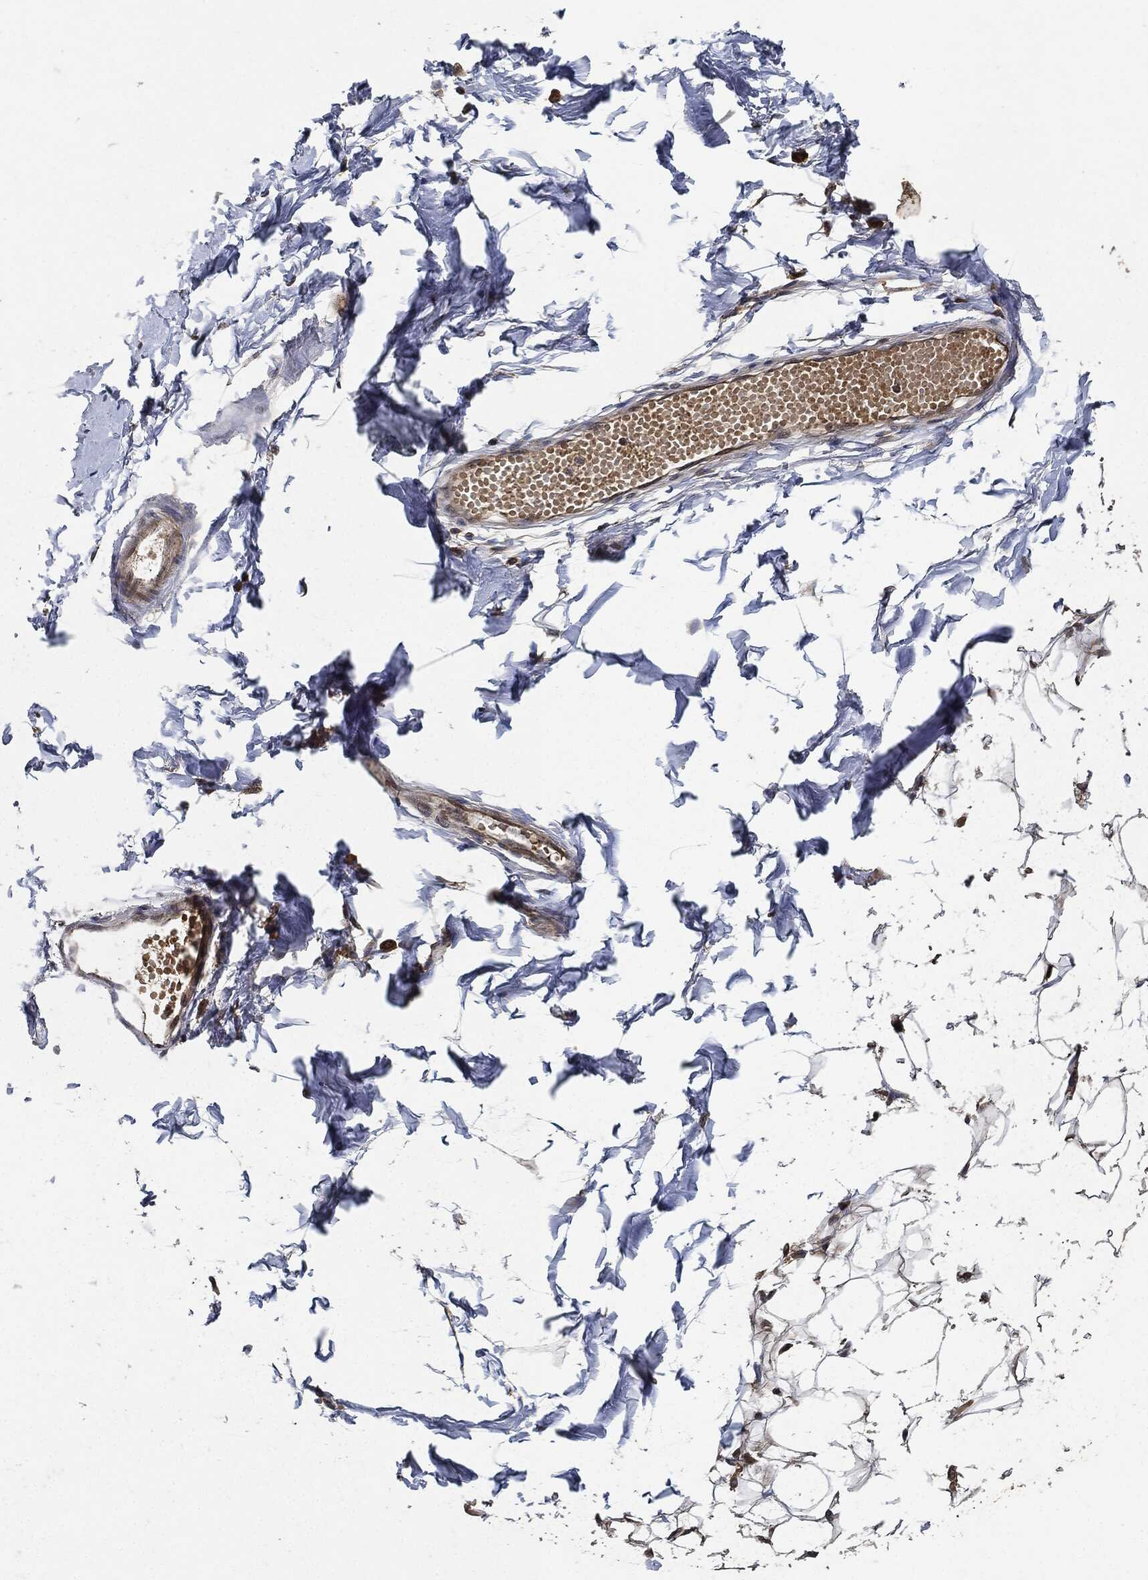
{"staining": {"intensity": "negative", "quantity": "none", "location": "none"}, "tissue": "breast", "cell_type": "Adipocytes", "image_type": "normal", "snomed": [{"axis": "morphology", "description": "Normal tissue, NOS"}, {"axis": "topography", "description": "Breast"}], "caption": "The immunohistochemistry histopathology image has no significant positivity in adipocytes of breast. The staining is performed using DAB brown chromogen with nuclei counter-stained in using hematoxylin.", "gene": "MLST8", "patient": {"sex": "female", "age": 37}}